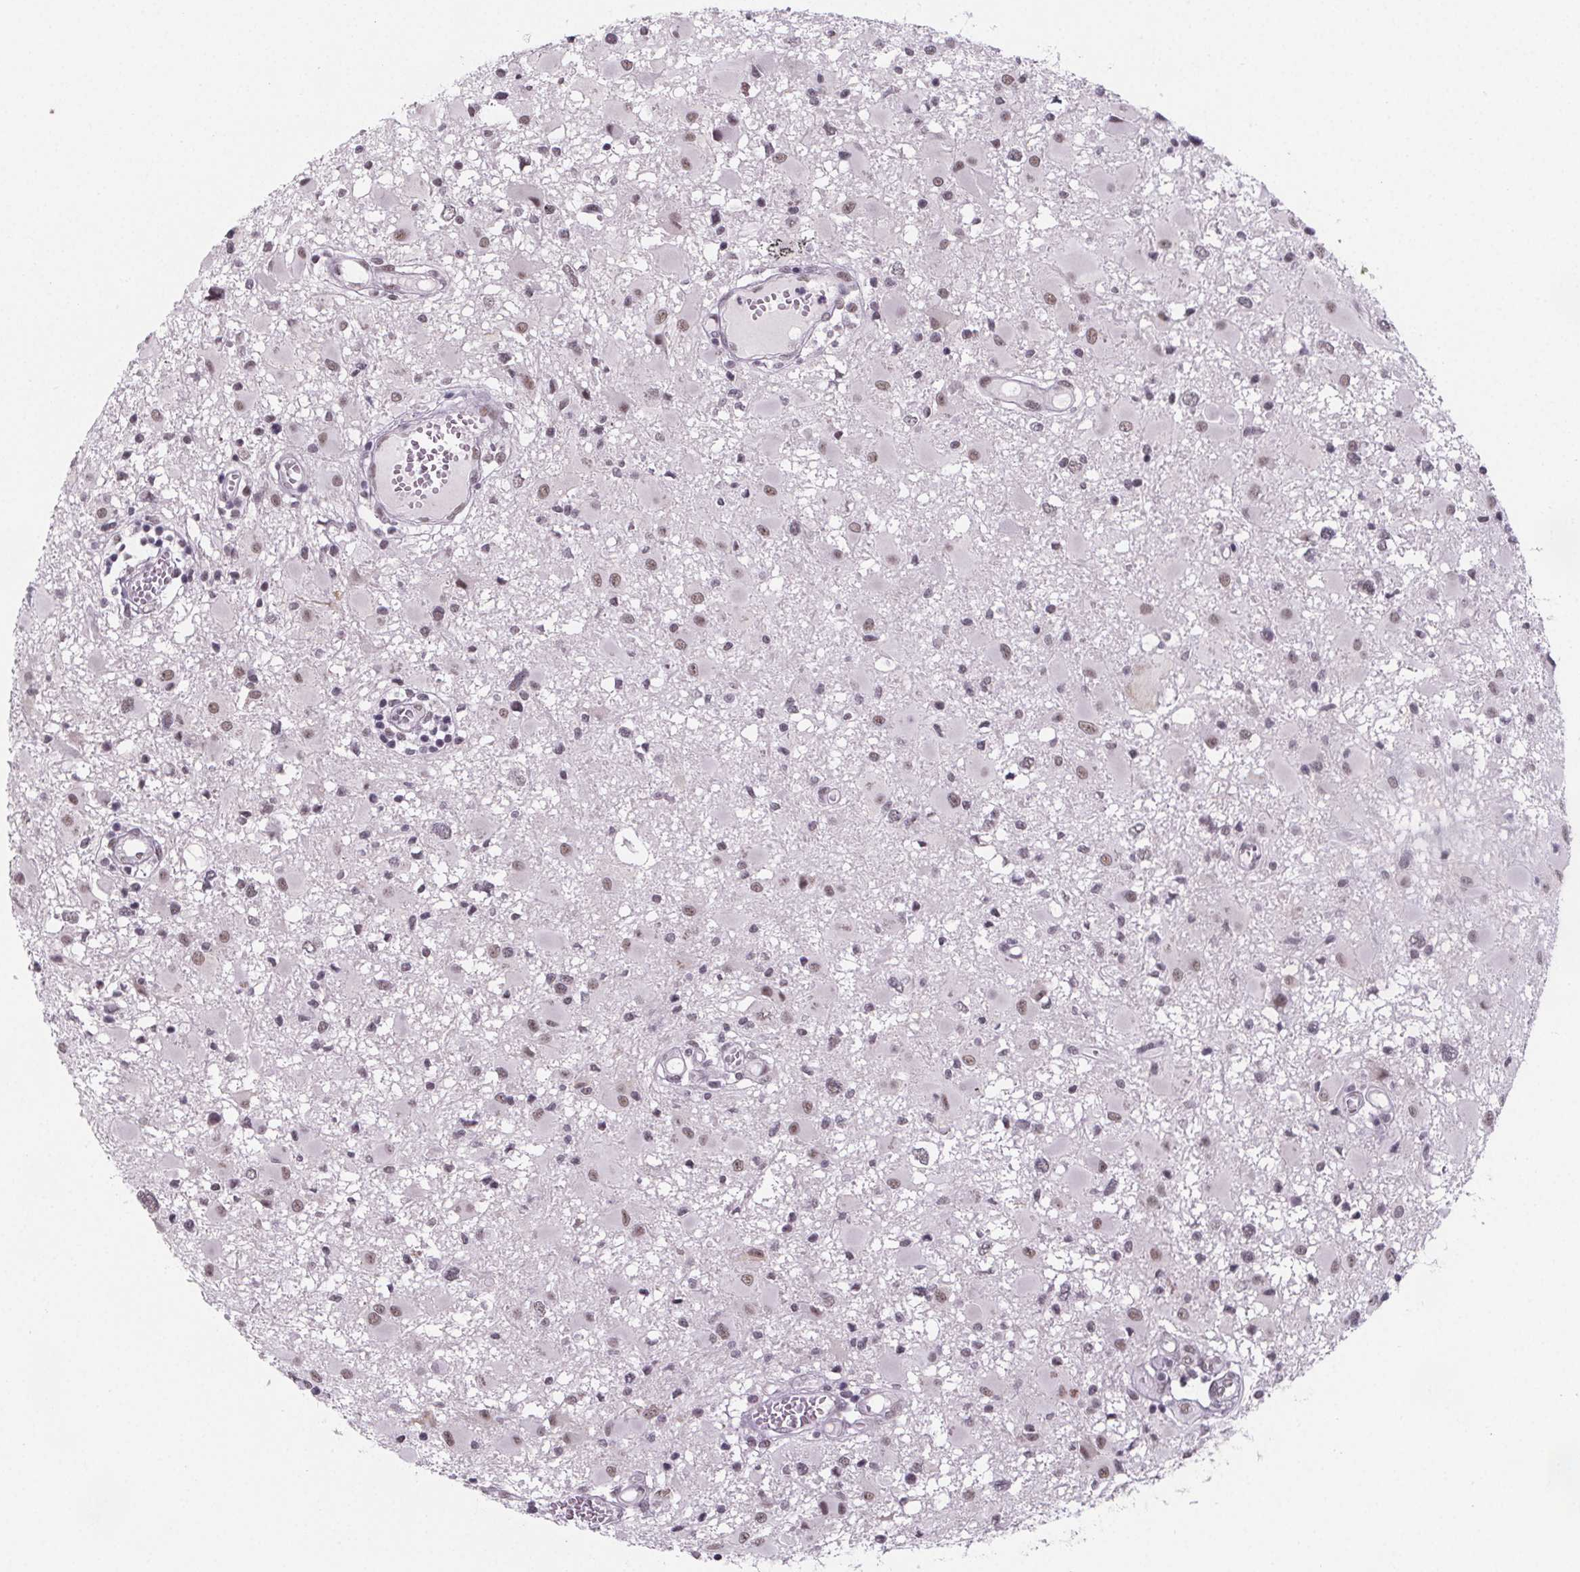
{"staining": {"intensity": "moderate", "quantity": "25%-75%", "location": "nuclear"}, "tissue": "glioma", "cell_type": "Tumor cells", "image_type": "cancer", "snomed": [{"axis": "morphology", "description": "Glioma, malignant, High grade"}, {"axis": "topography", "description": "Brain"}], "caption": "A histopathology image of glioma stained for a protein displays moderate nuclear brown staining in tumor cells. (Brightfield microscopy of DAB IHC at high magnification).", "gene": "ZNF572", "patient": {"sex": "male", "age": 54}}